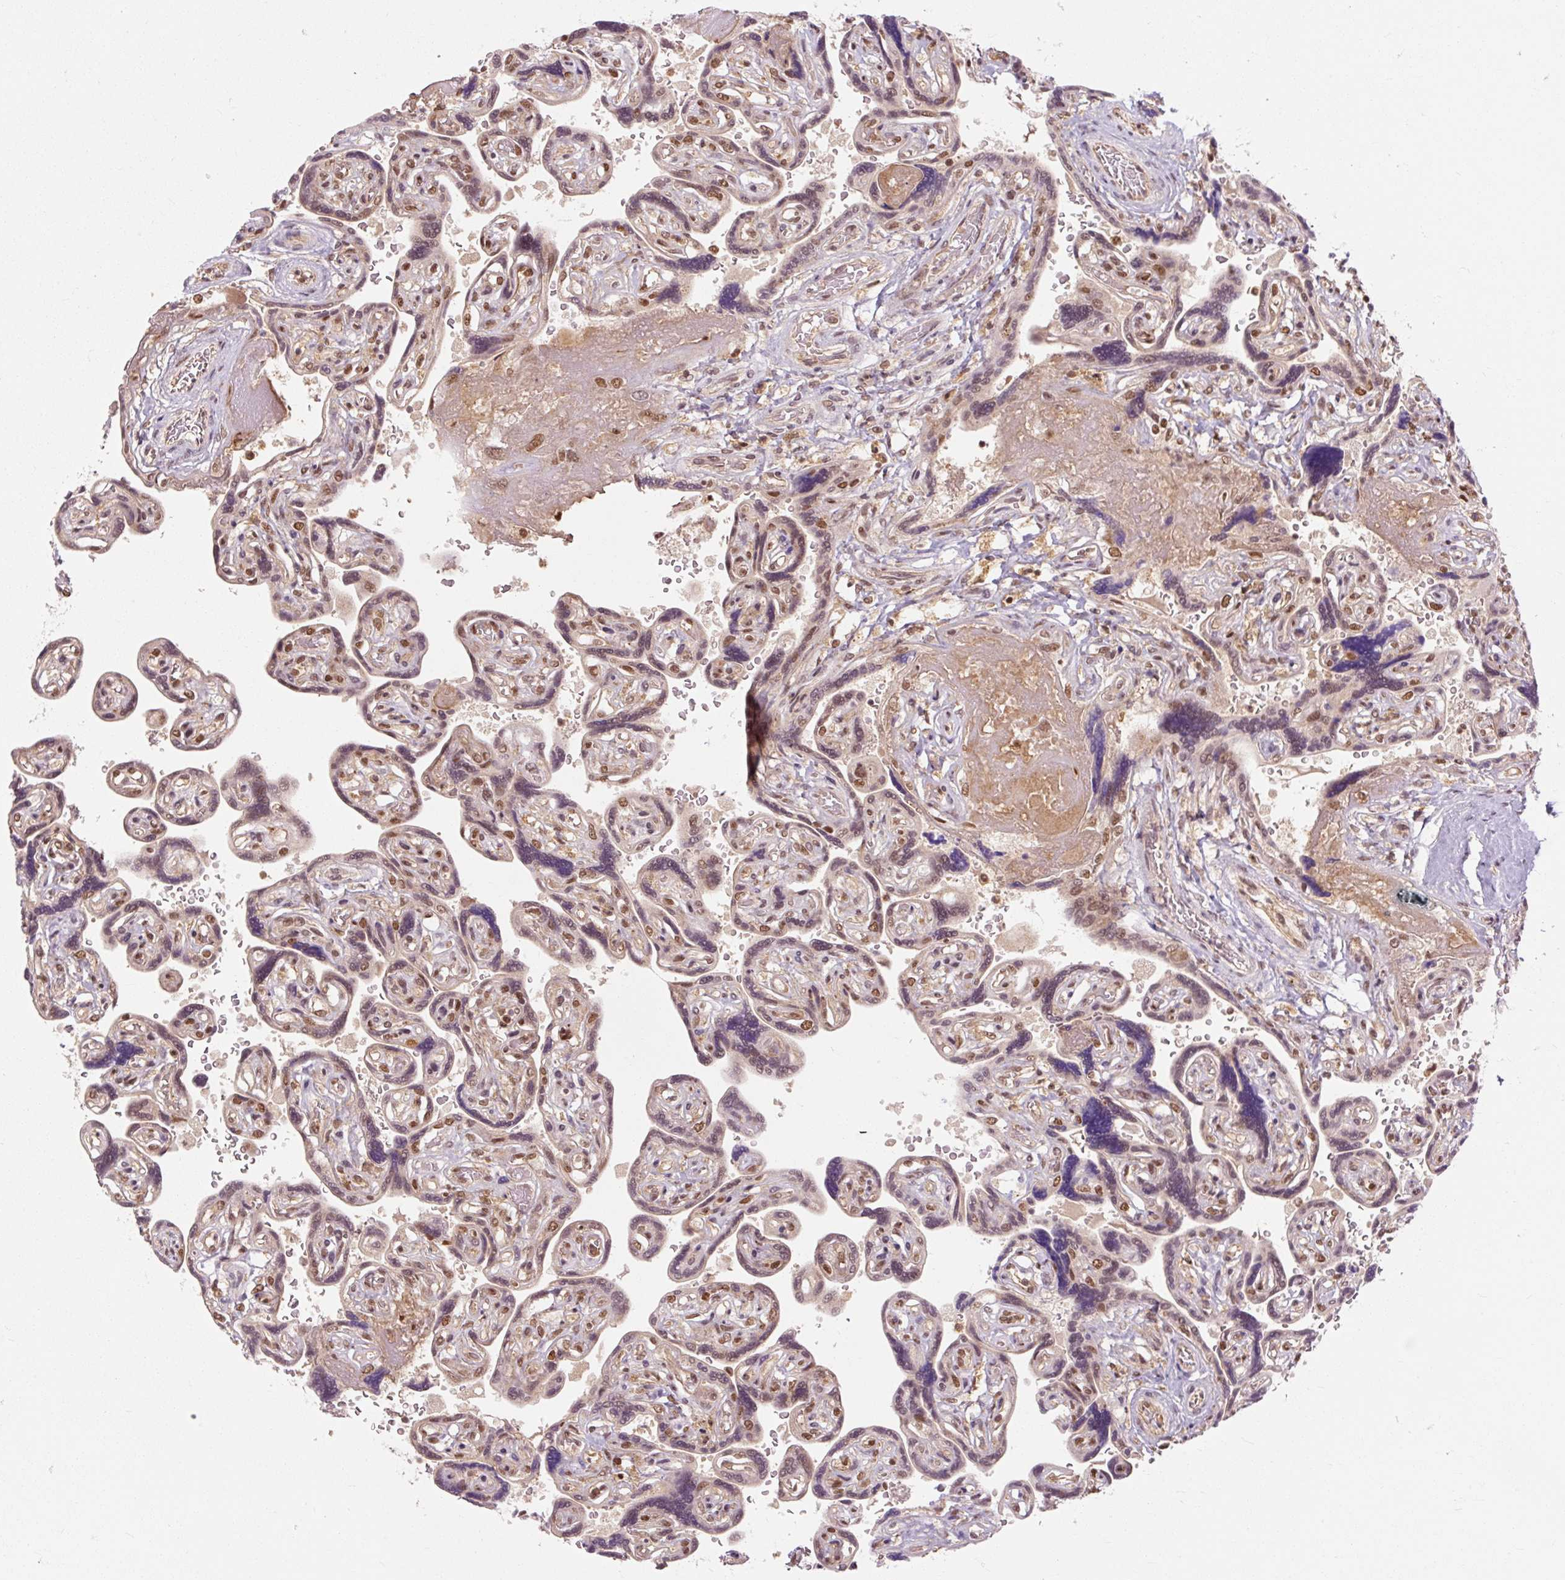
{"staining": {"intensity": "moderate", "quantity": "25%-75%", "location": "nuclear"}, "tissue": "placenta", "cell_type": "Trophoblastic cells", "image_type": "normal", "snomed": [{"axis": "morphology", "description": "Normal tissue, NOS"}, {"axis": "topography", "description": "Placenta"}], "caption": "The micrograph reveals immunohistochemical staining of benign placenta. There is moderate nuclear expression is appreciated in about 25%-75% of trophoblastic cells.", "gene": "CSTF1", "patient": {"sex": "female", "age": 32}}